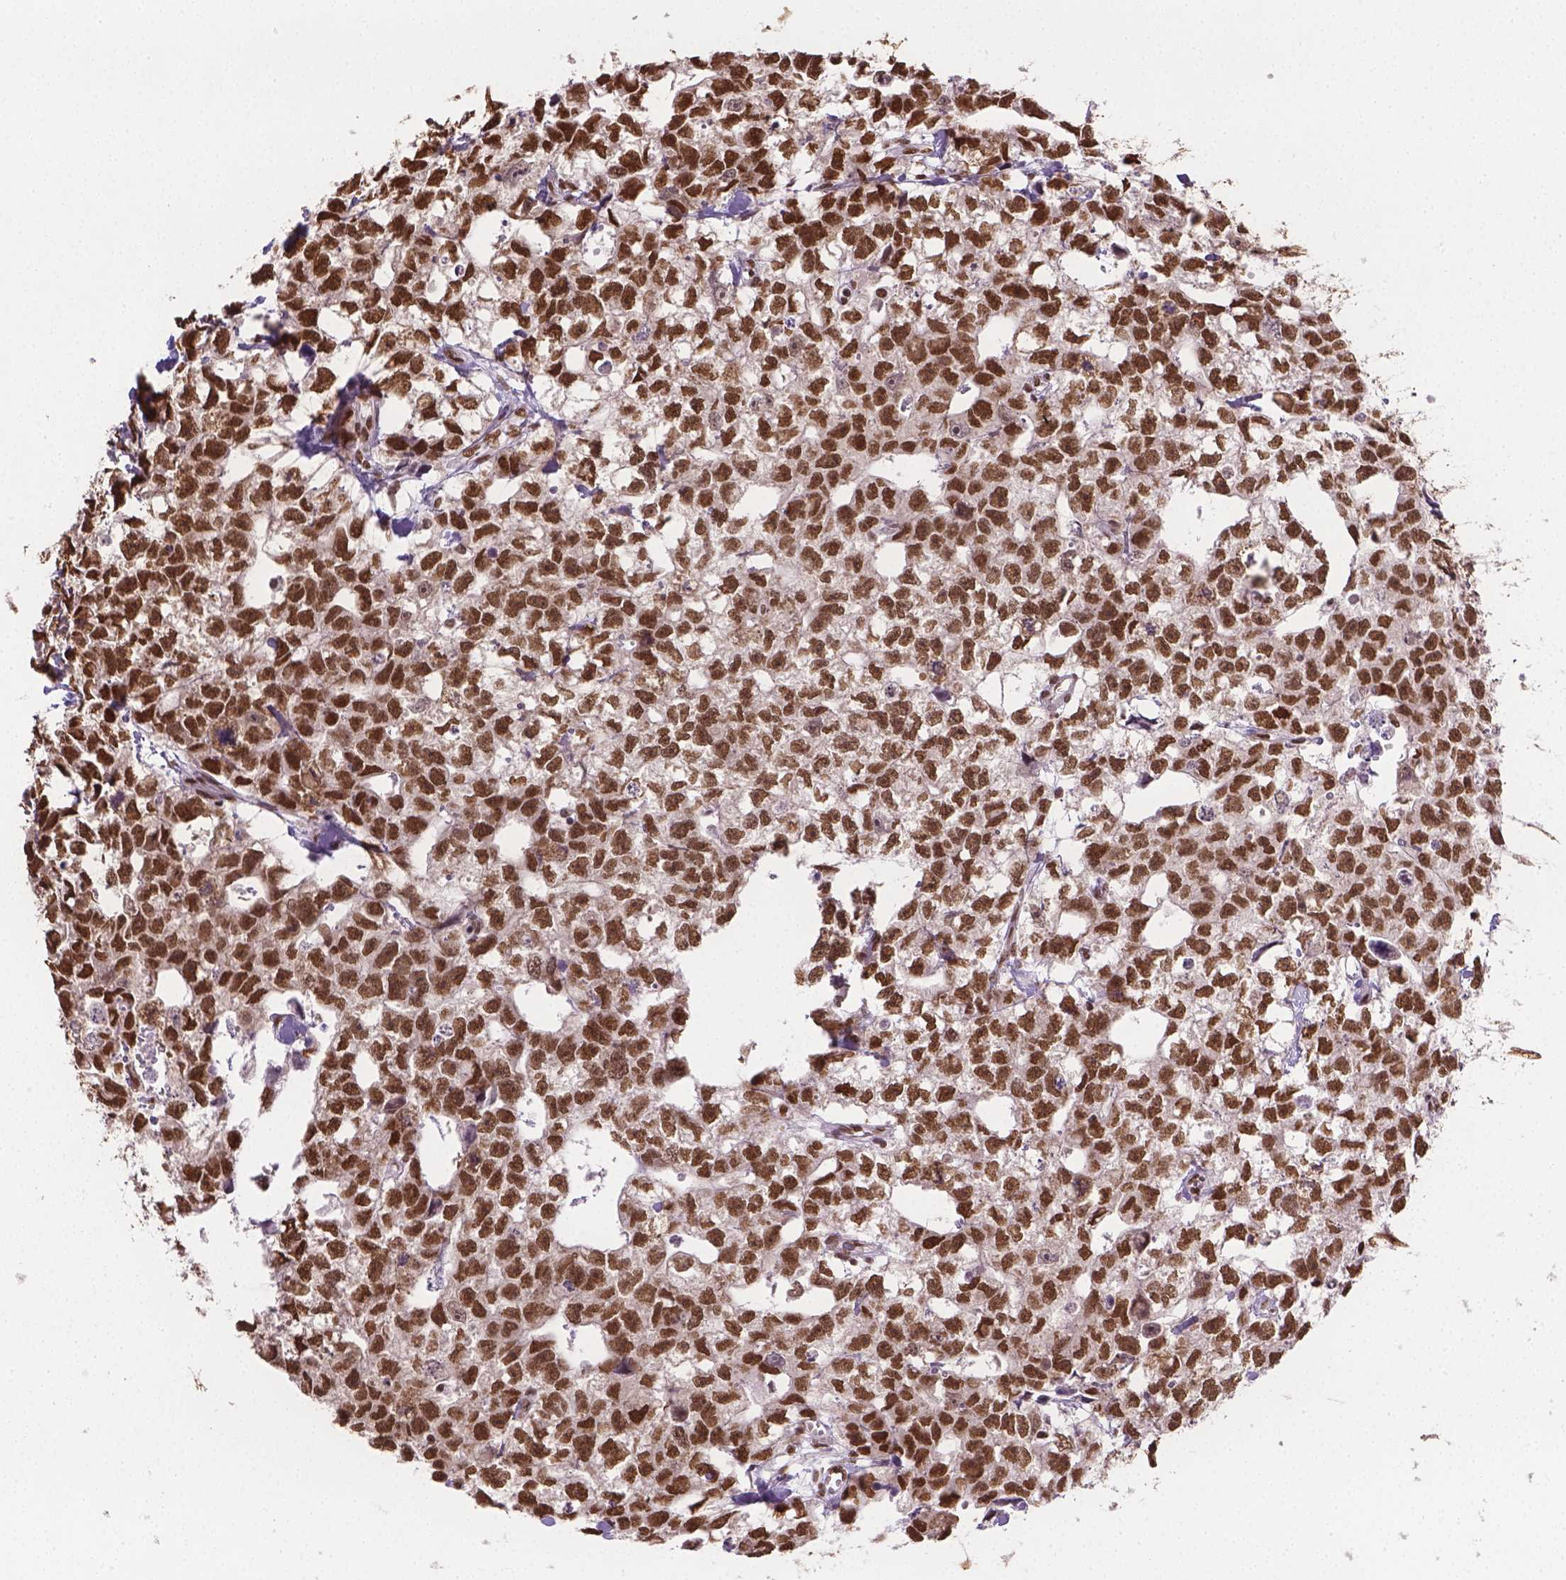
{"staining": {"intensity": "strong", "quantity": ">75%", "location": "nuclear"}, "tissue": "testis cancer", "cell_type": "Tumor cells", "image_type": "cancer", "snomed": [{"axis": "morphology", "description": "Carcinoma, Embryonal, NOS"}, {"axis": "morphology", "description": "Teratoma, malignant, NOS"}, {"axis": "topography", "description": "Testis"}], "caption": "DAB immunohistochemical staining of embryonal carcinoma (testis) displays strong nuclear protein staining in about >75% of tumor cells.", "gene": "FANCE", "patient": {"sex": "male", "age": 44}}